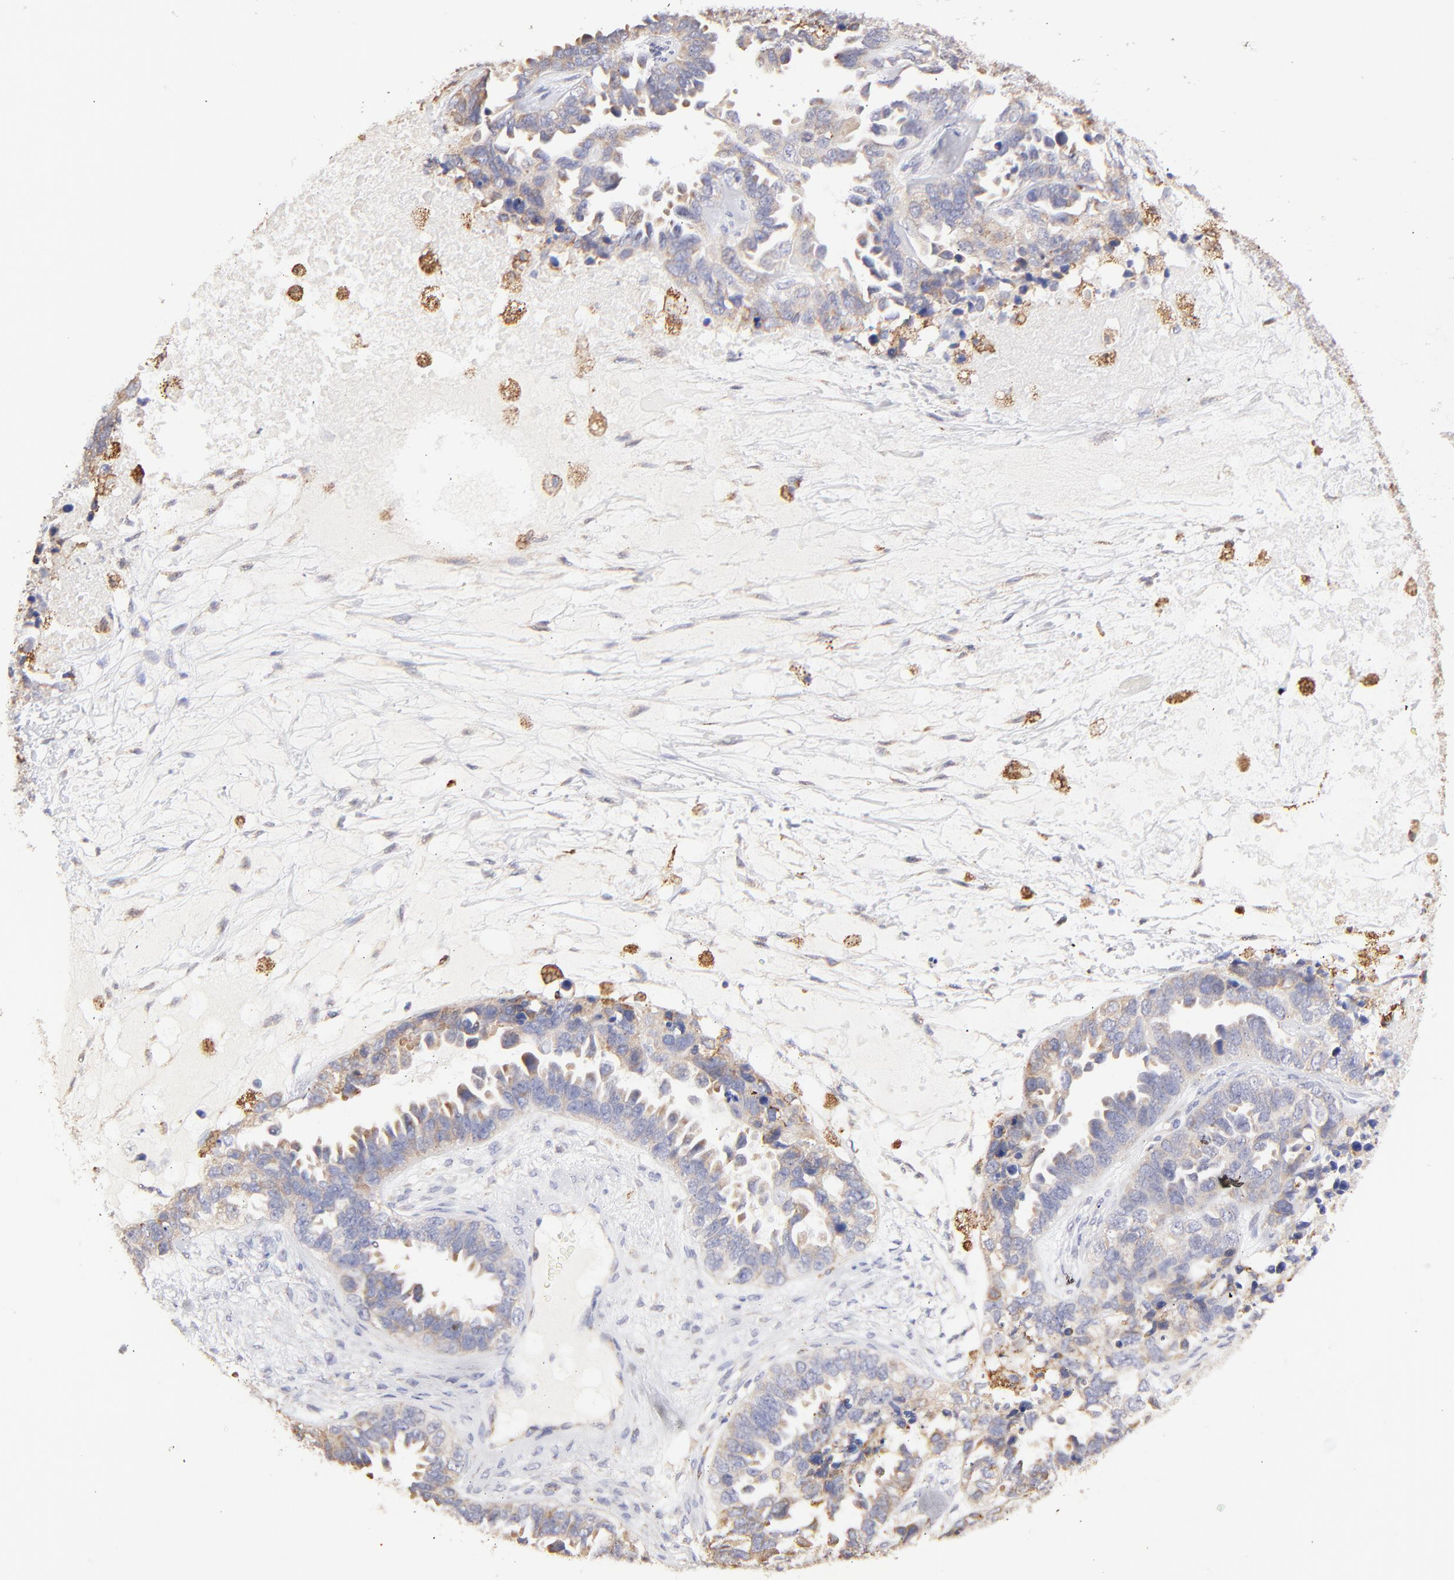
{"staining": {"intensity": "weak", "quantity": ">75%", "location": "cytoplasmic/membranous"}, "tissue": "ovarian cancer", "cell_type": "Tumor cells", "image_type": "cancer", "snomed": [{"axis": "morphology", "description": "Cystadenocarcinoma, serous, NOS"}, {"axis": "topography", "description": "Ovary"}], "caption": "Immunohistochemical staining of ovarian cancer reveals low levels of weak cytoplasmic/membranous expression in about >75% of tumor cells.", "gene": "GCSAM", "patient": {"sex": "female", "age": 82}}